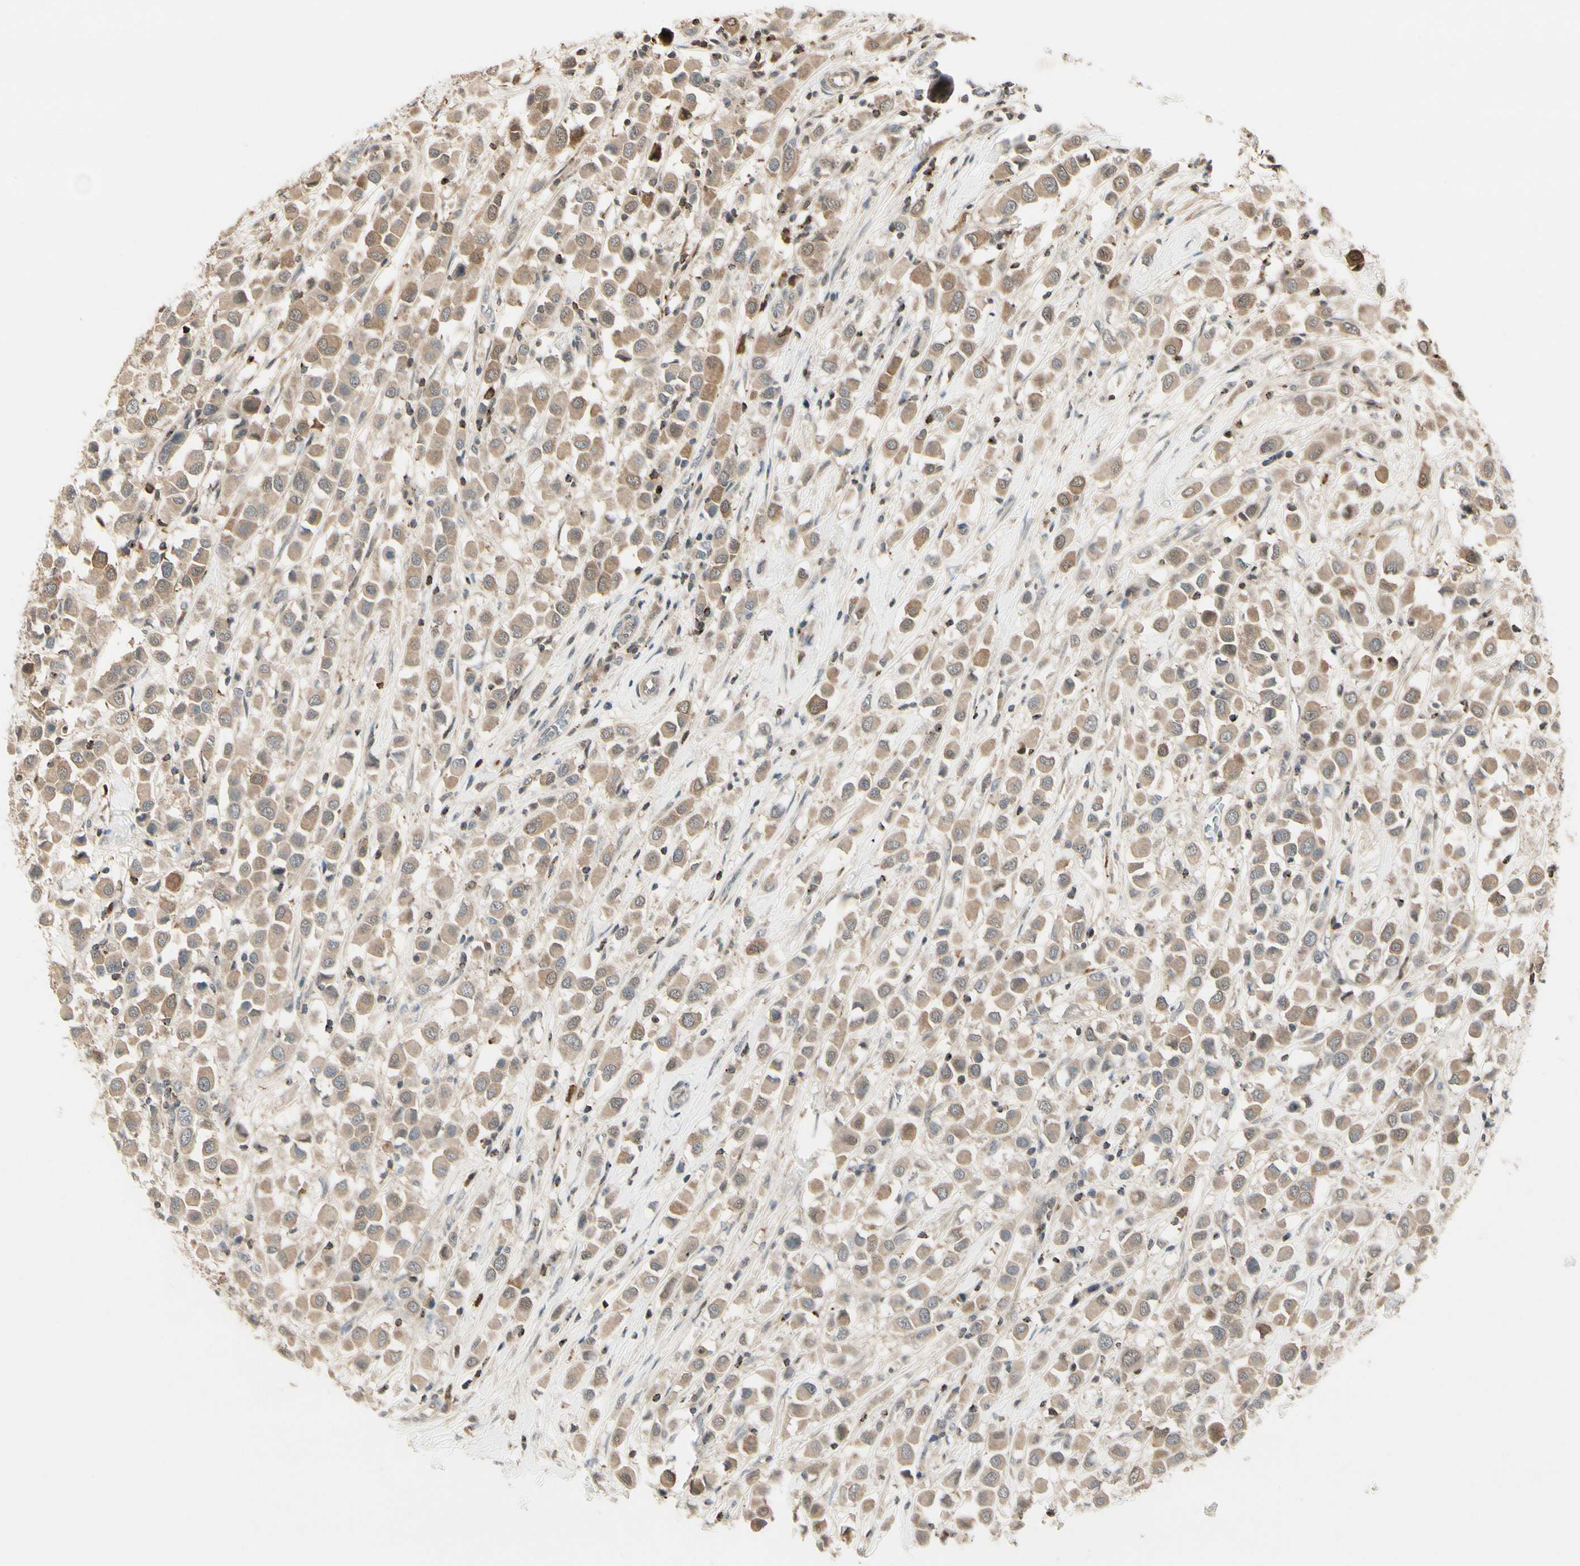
{"staining": {"intensity": "moderate", "quantity": ">75%", "location": "cytoplasmic/membranous"}, "tissue": "breast cancer", "cell_type": "Tumor cells", "image_type": "cancer", "snomed": [{"axis": "morphology", "description": "Duct carcinoma"}, {"axis": "topography", "description": "Breast"}], "caption": "Human breast infiltrating ductal carcinoma stained for a protein (brown) reveals moderate cytoplasmic/membranous positive positivity in approximately >75% of tumor cells.", "gene": "EVC", "patient": {"sex": "female", "age": 61}}